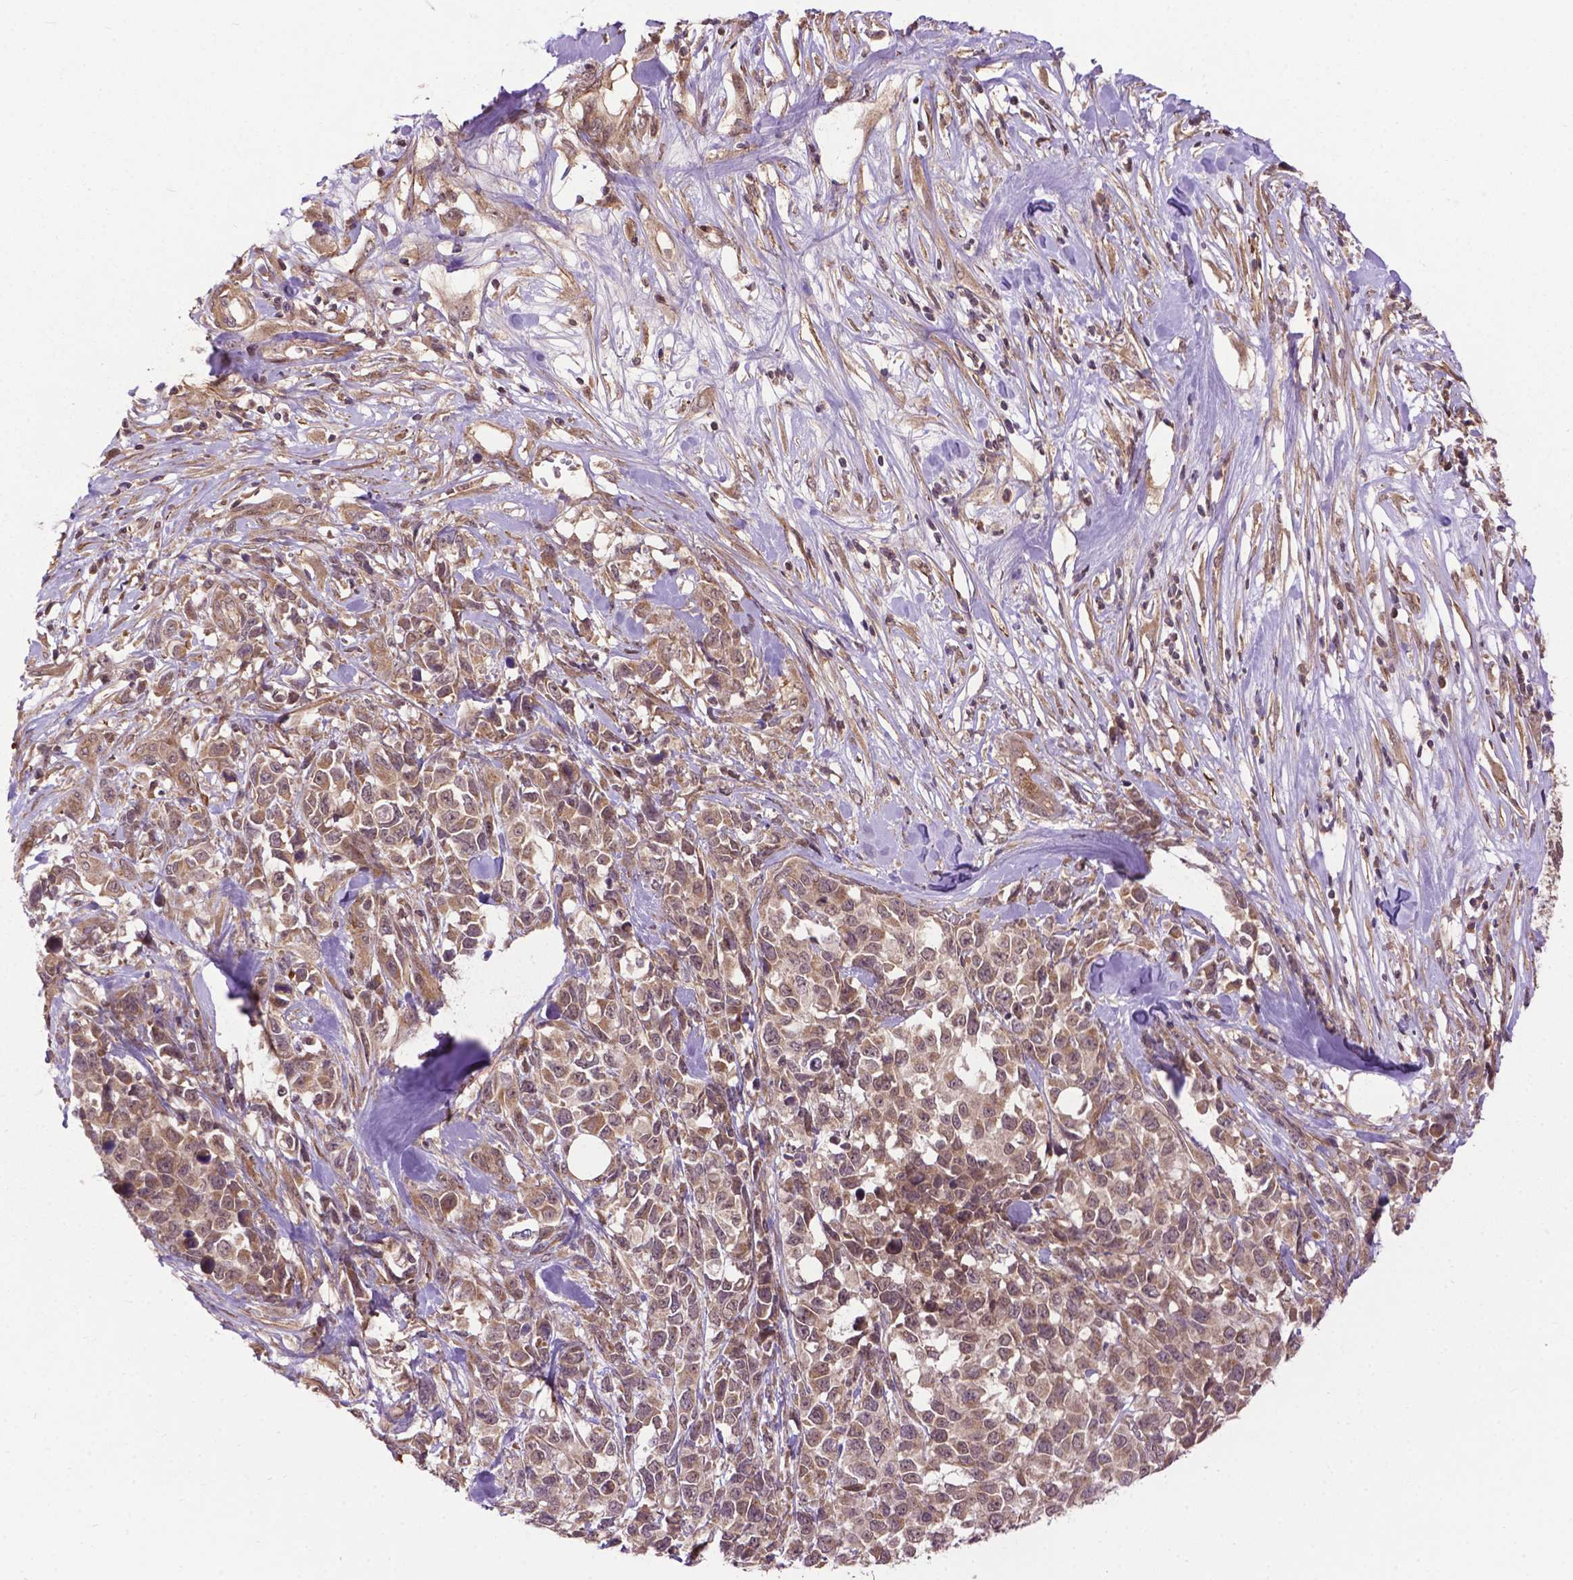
{"staining": {"intensity": "moderate", "quantity": ">75%", "location": "cytoplasmic/membranous"}, "tissue": "melanoma", "cell_type": "Tumor cells", "image_type": "cancer", "snomed": [{"axis": "morphology", "description": "Malignant melanoma, Metastatic site"}, {"axis": "topography", "description": "Skin"}], "caption": "A medium amount of moderate cytoplasmic/membranous positivity is present in about >75% of tumor cells in malignant melanoma (metastatic site) tissue.", "gene": "ZNF616", "patient": {"sex": "male", "age": 84}}